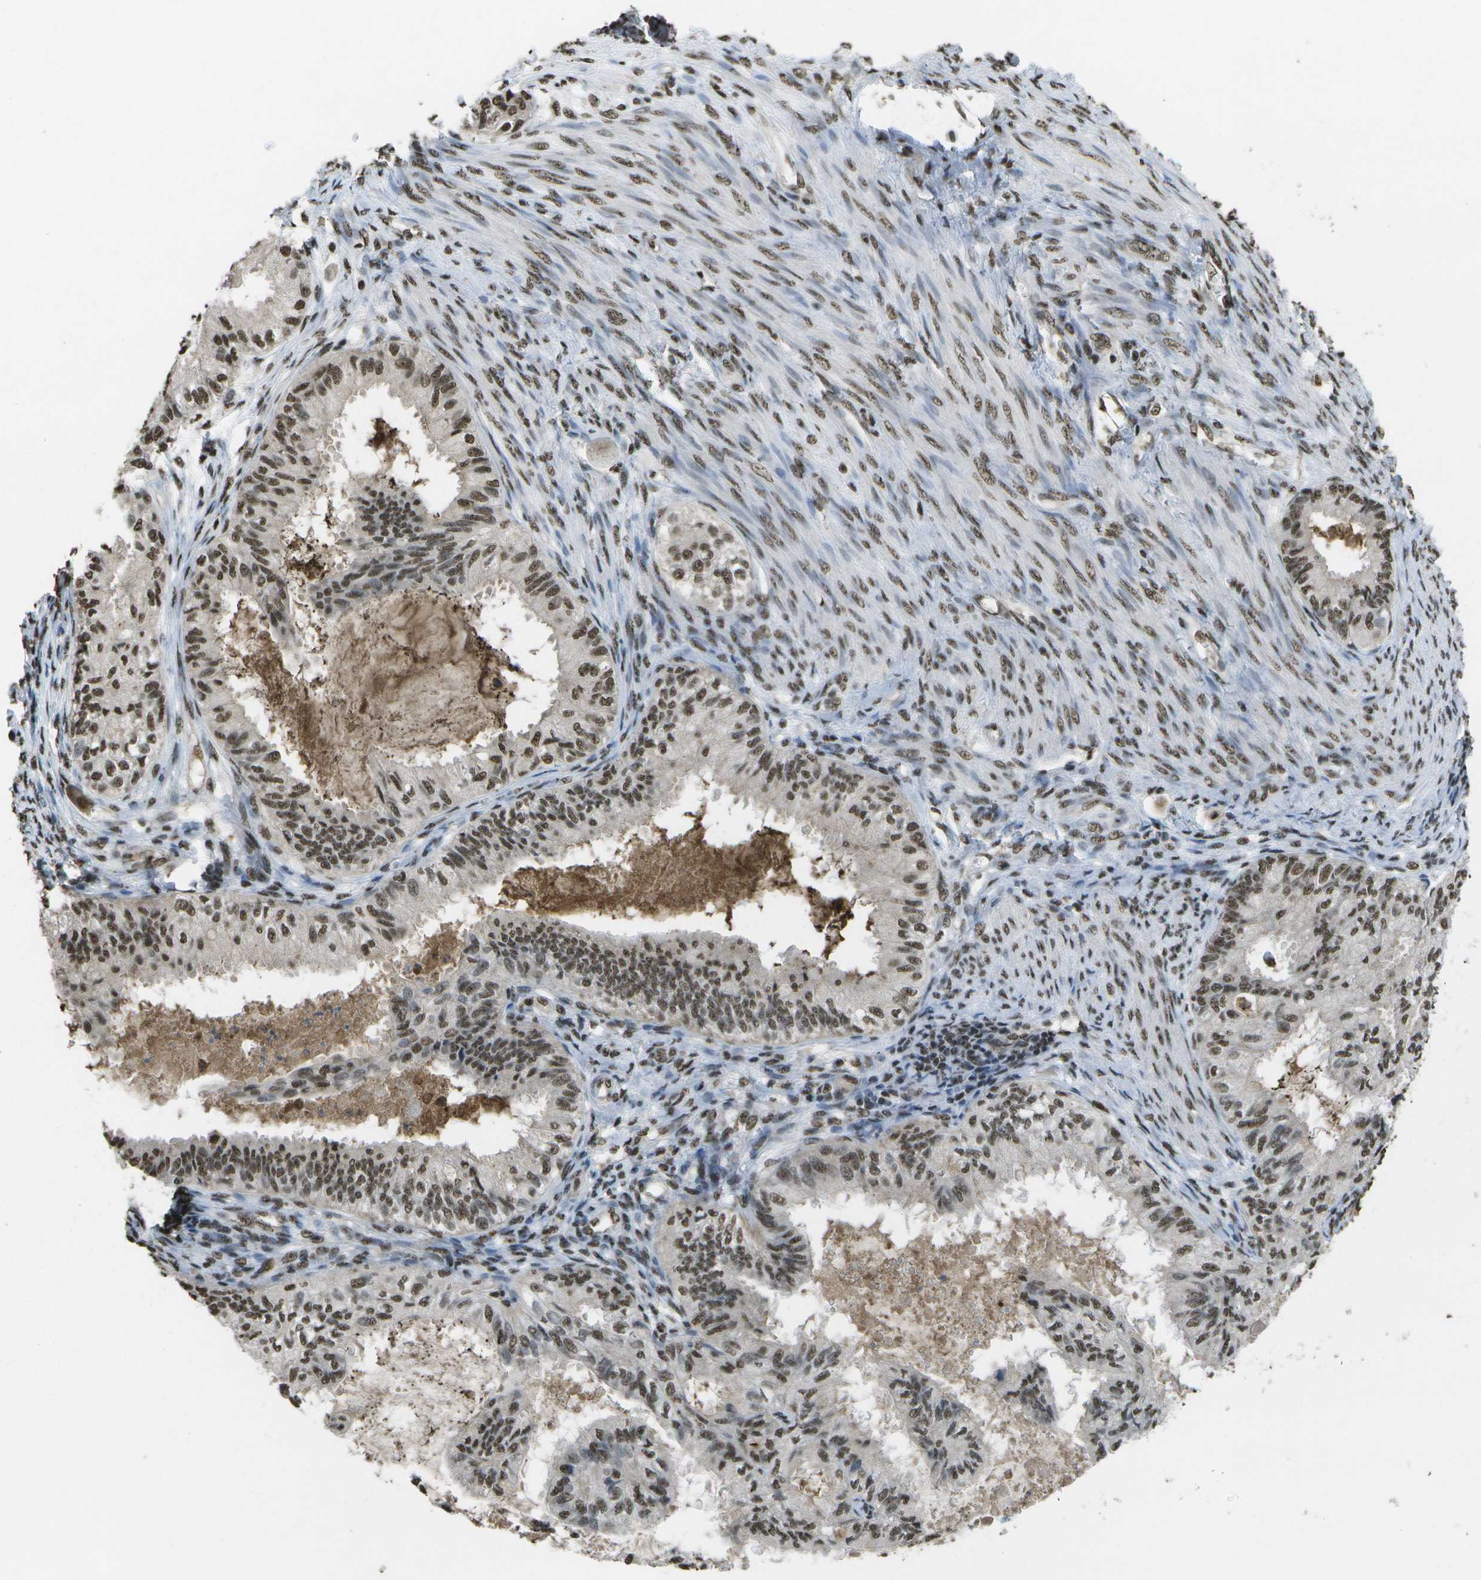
{"staining": {"intensity": "moderate", "quantity": ">75%", "location": "nuclear"}, "tissue": "cervical cancer", "cell_type": "Tumor cells", "image_type": "cancer", "snomed": [{"axis": "morphology", "description": "Normal tissue, NOS"}, {"axis": "morphology", "description": "Adenocarcinoma, NOS"}, {"axis": "topography", "description": "Cervix"}, {"axis": "topography", "description": "Endometrium"}], "caption": "Moderate nuclear staining for a protein is seen in approximately >75% of tumor cells of cervical cancer (adenocarcinoma) using immunohistochemistry.", "gene": "SPEN", "patient": {"sex": "female", "age": 86}}